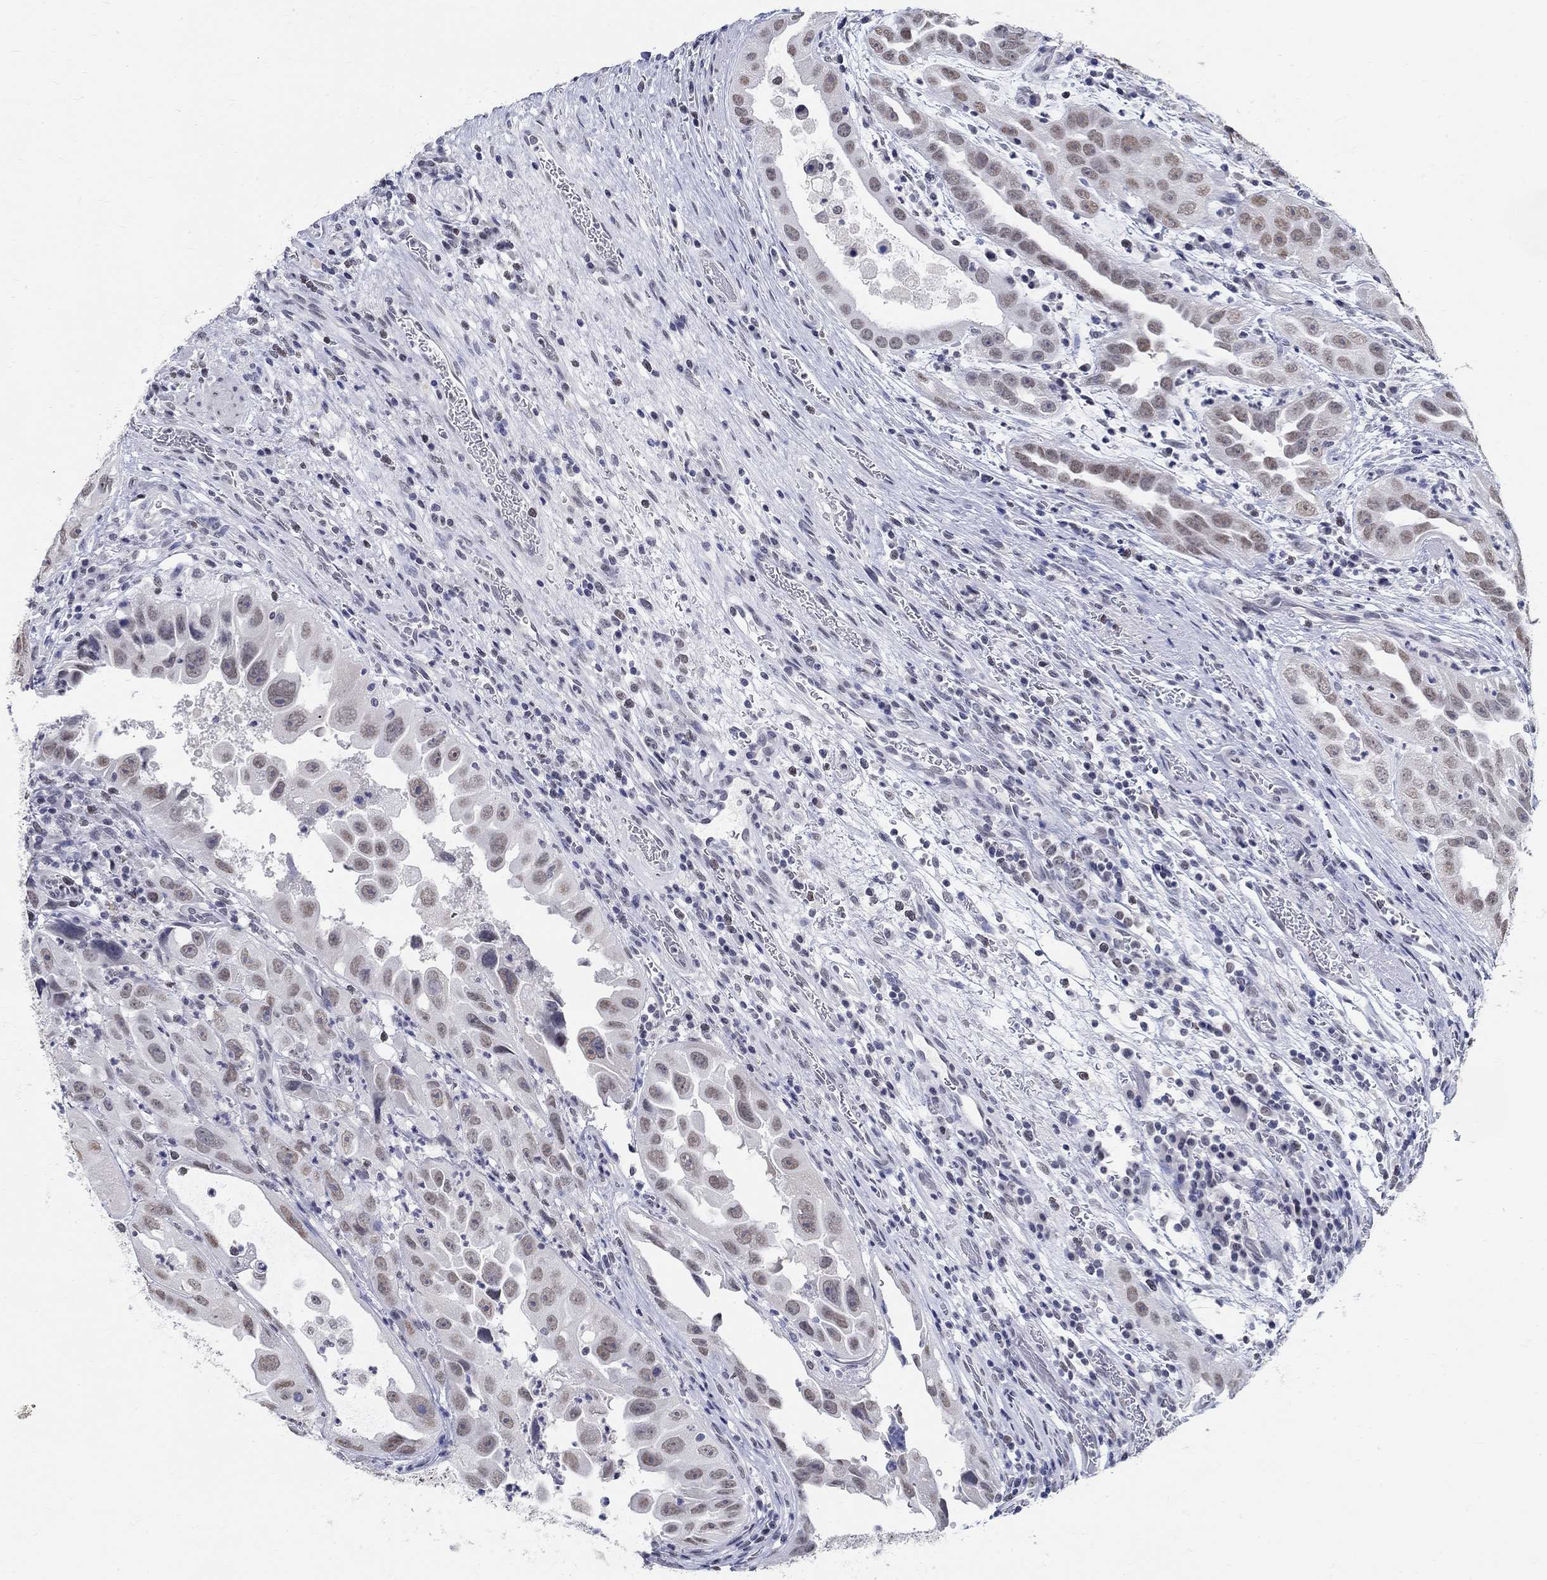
{"staining": {"intensity": "weak", "quantity": "25%-75%", "location": "nuclear"}, "tissue": "urothelial cancer", "cell_type": "Tumor cells", "image_type": "cancer", "snomed": [{"axis": "morphology", "description": "Urothelial carcinoma, High grade"}, {"axis": "topography", "description": "Urinary bladder"}], "caption": "Human urothelial cancer stained with a protein marker reveals weak staining in tumor cells.", "gene": "ANKS1B", "patient": {"sex": "female", "age": 41}}